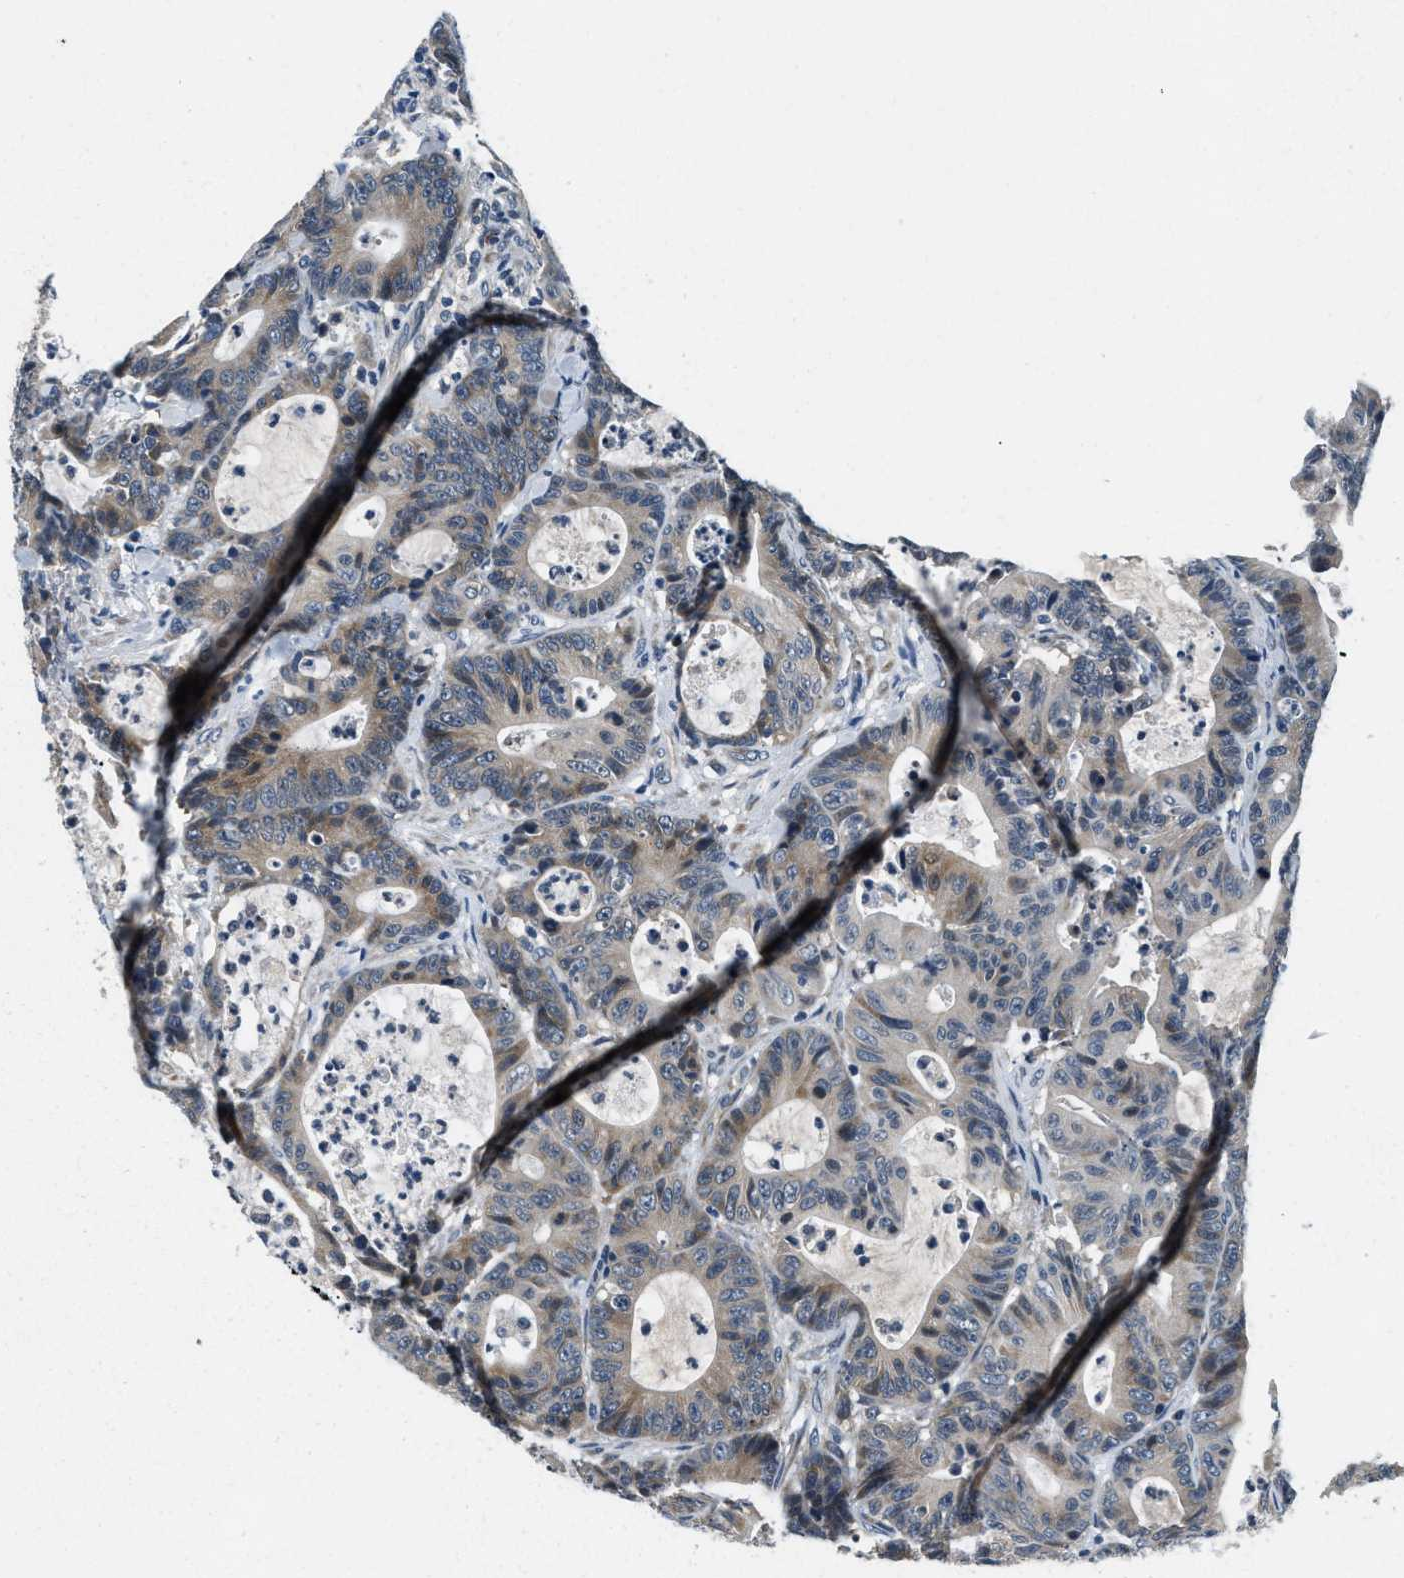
{"staining": {"intensity": "weak", "quantity": ">75%", "location": "cytoplasmic/membranous"}, "tissue": "colorectal cancer", "cell_type": "Tumor cells", "image_type": "cancer", "snomed": [{"axis": "morphology", "description": "Adenocarcinoma, NOS"}, {"axis": "topography", "description": "Colon"}], "caption": "There is low levels of weak cytoplasmic/membranous expression in tumor cells of colorectal adenocarcinoma, as demonstrated by immunohistochemical staining (brown color).", "gene": "YAE1", "patient": {"sex": "female", "age": 84}}